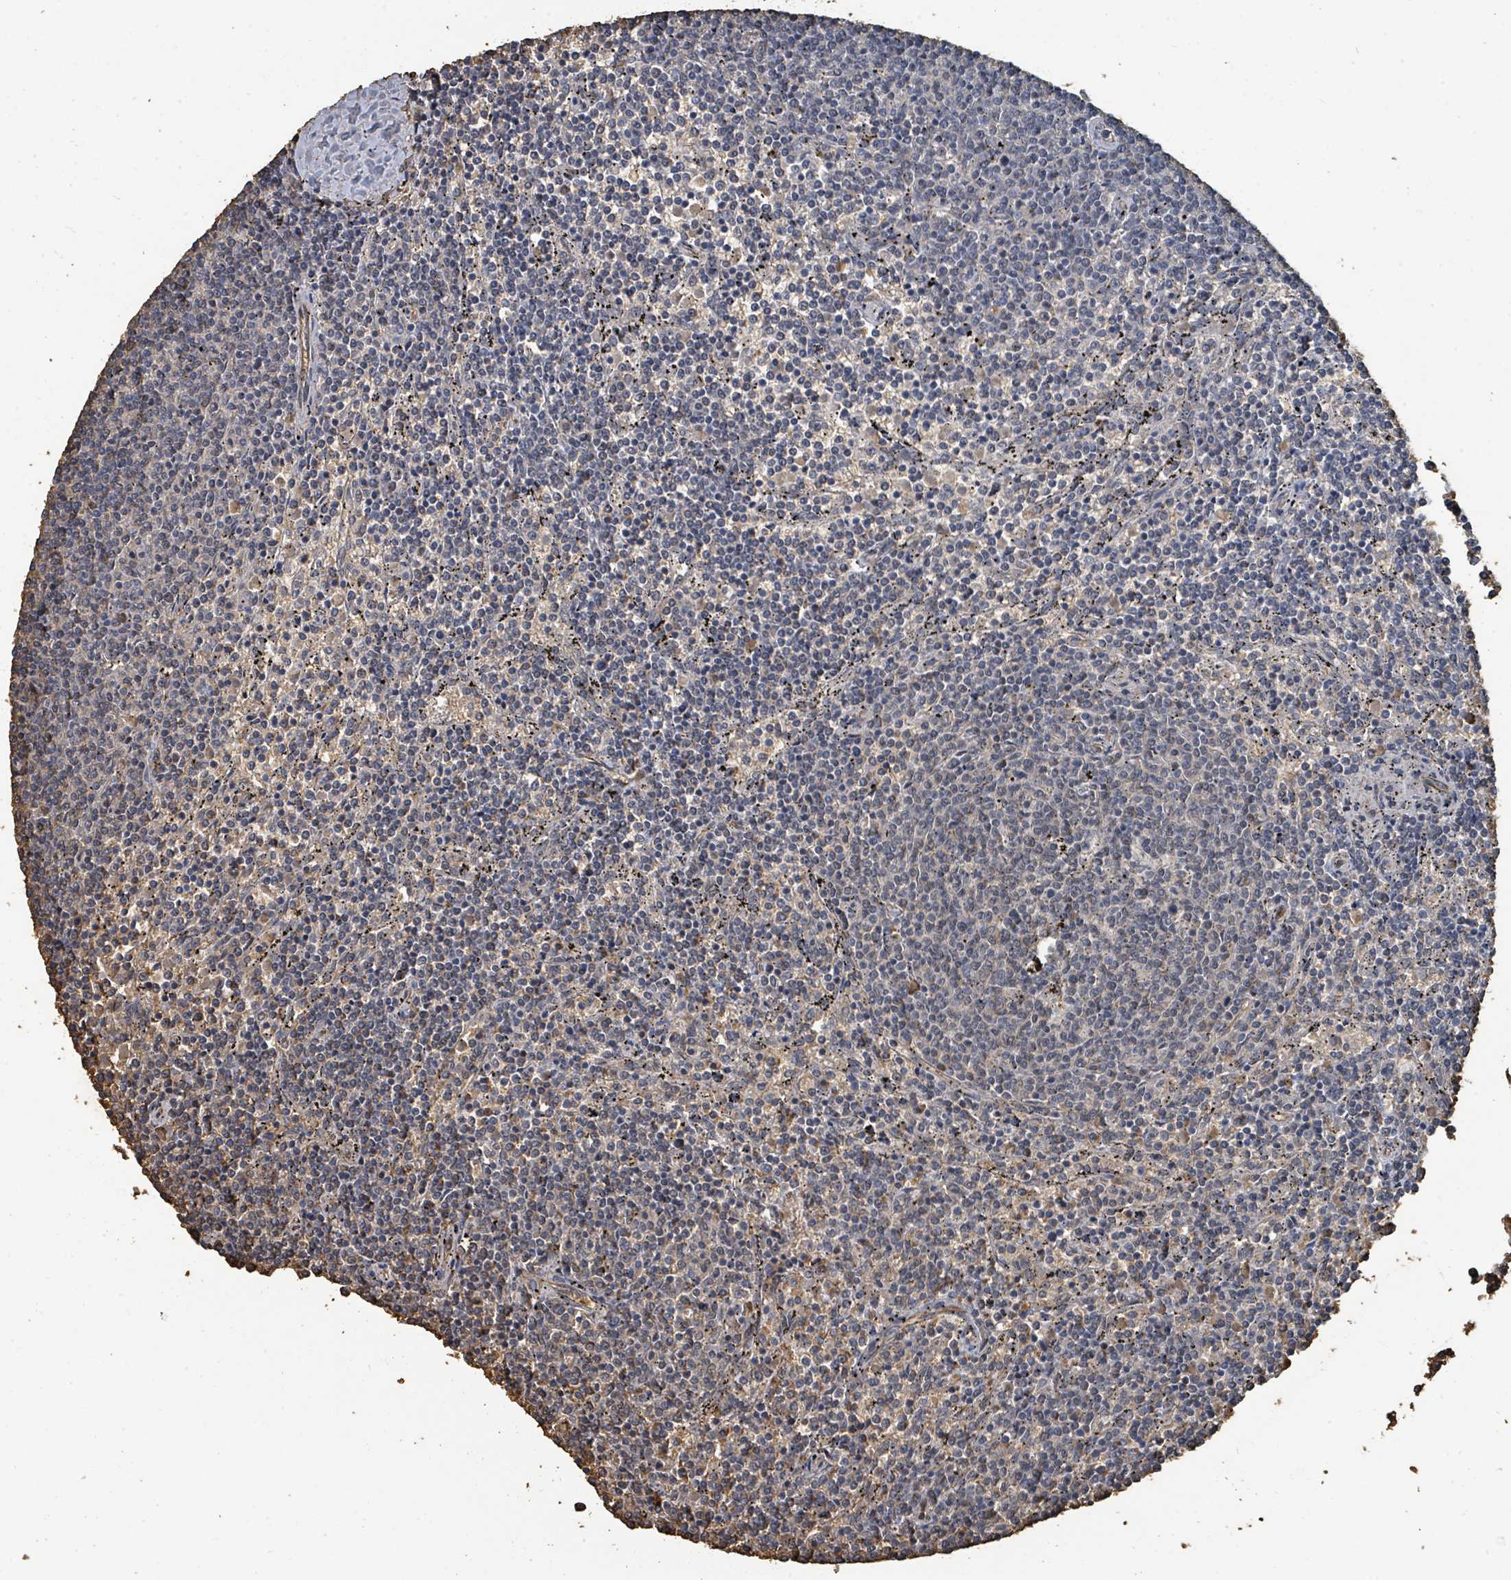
{"staining": {"intensity": "negative", "quantity": "none", "location": "none"}, "tissue": "lymphoma", "cell_type": "Tumor cells", "image_type": "cancer", "snomed": [{"axis": "morphology", "description": "Malignant lymphoma, non-Hodgkin's type, Low grade"}, {"axis": "topography", "description": "Spleen"}], "caption": "Tumor cells are negative for protein expression in human lymphoma. (IHC, brightfield microscopy, high magnification).", "gene": "C6orf52", "patient": {"sex": "female", "age": 50}}